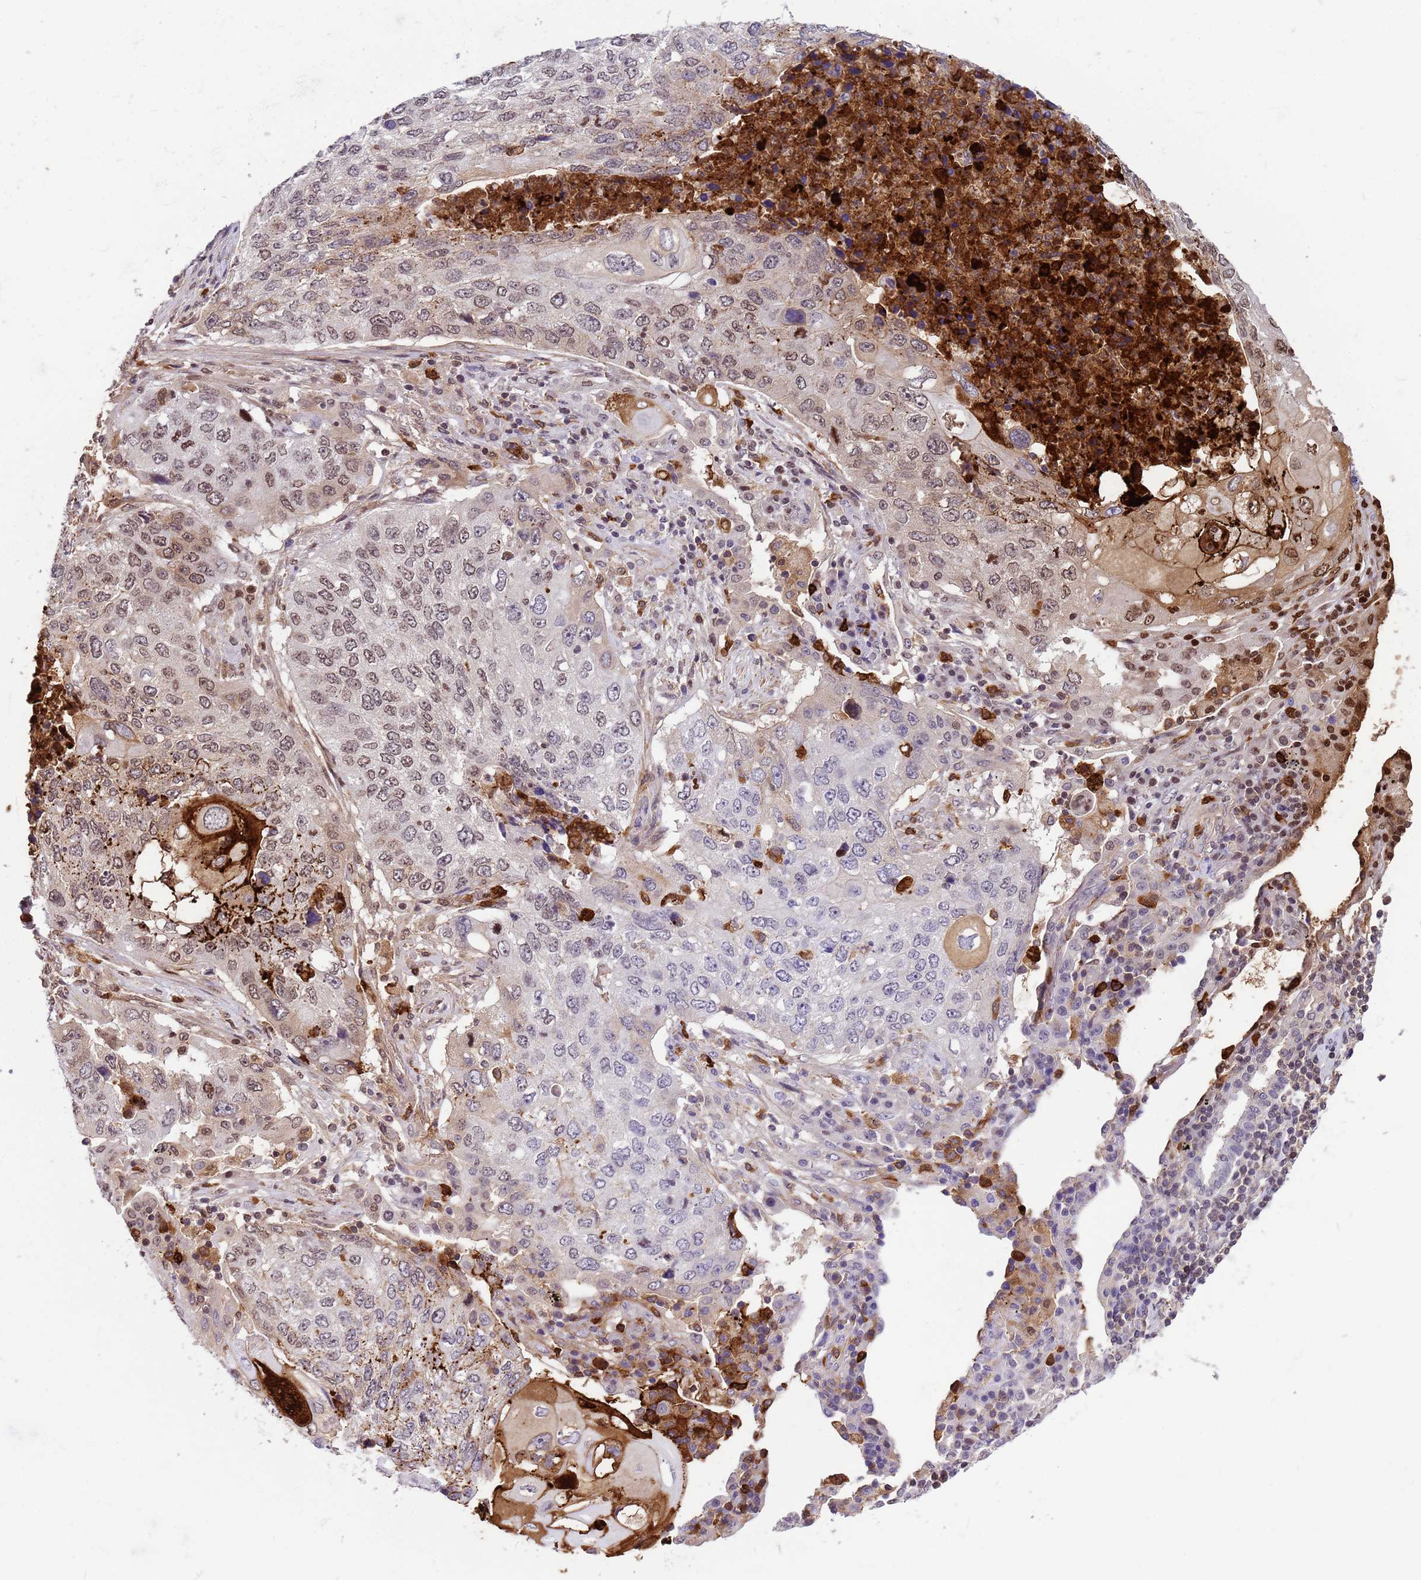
{"staining": {"intensity": "moderate", "quantity": "<25%", "location": "nuclear"}, "tissue": "lung cancer", "cell_type": "Tumor cells", "image_type": "cancer", "snomed": [{"axis": "morphology", "description": "Squamous cell carcinoma, NOS"}, {"axis": "topography", "description": "Lung"}], "caption": "IHC image of neoplastic tissue: squamous cell carcinoma (lung) stained using immunohistochemistry (IHC) shows low levels of moderate protein expression localized specifically in the nuclear of tumor cells, appearing as a nuclear brown color.", "gene": "ORM1", "patient": {"sex": "female", "age": 63}}